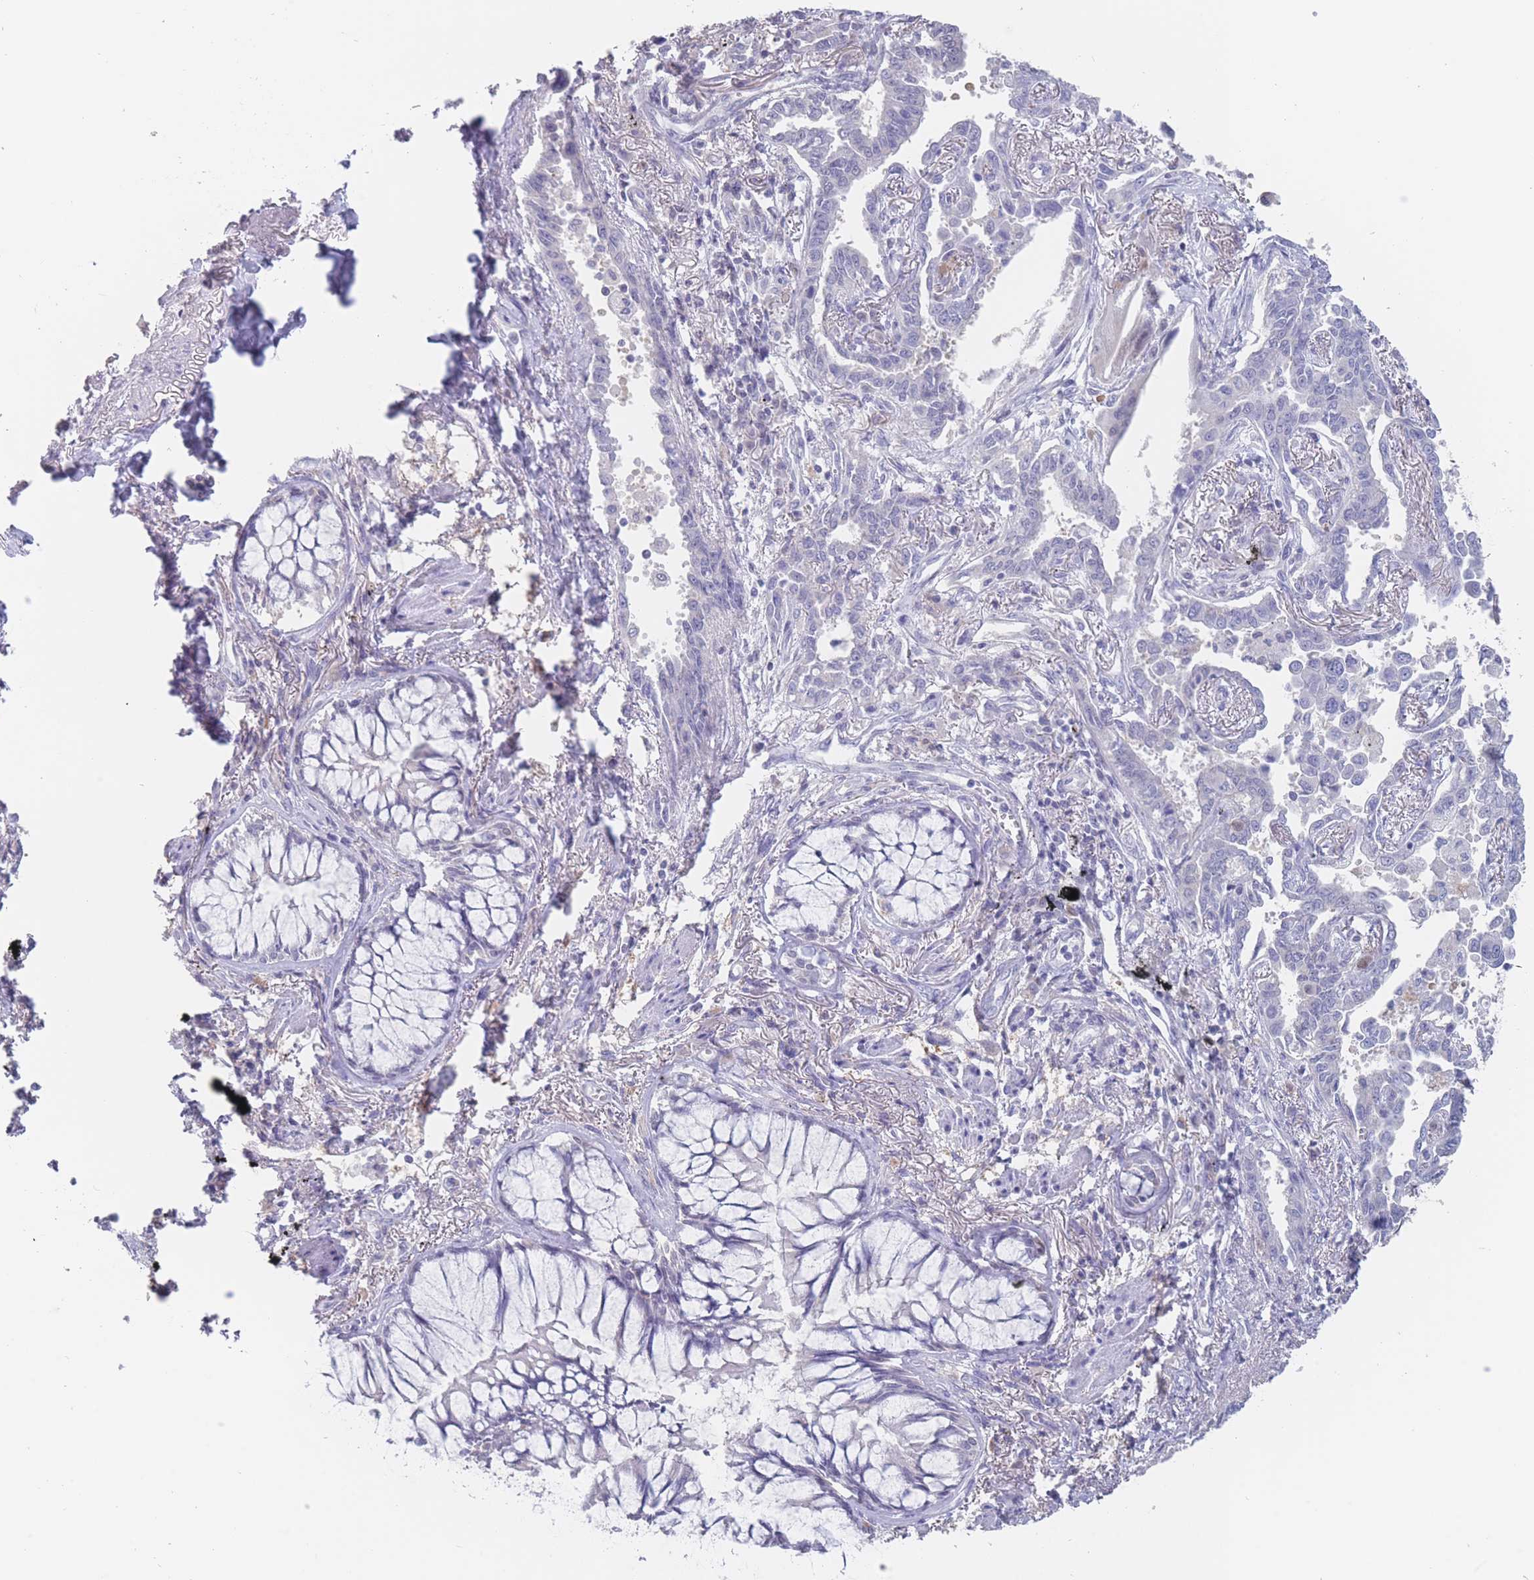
{"staining": {"intensity": "negative", "quantity": "none", "location": "none"}, "tissue": "lung cancer", "cell_type": "Tumor cells", "image_type": "cancer", "snomed": [{"axis": "morphology", "description": "Adenocarcinoma, NOS"}, {"axis": "topography", "description": "Lung"}], "caption": "DAB (3,3'-diaminobenzidine) immunohistochemical staining of lung cancer (adenocarcinoma) demonstrates no significant staining in tumor cells.", "gene": "CYP51A1", "patient": {"sex": "male", "age": 67}}